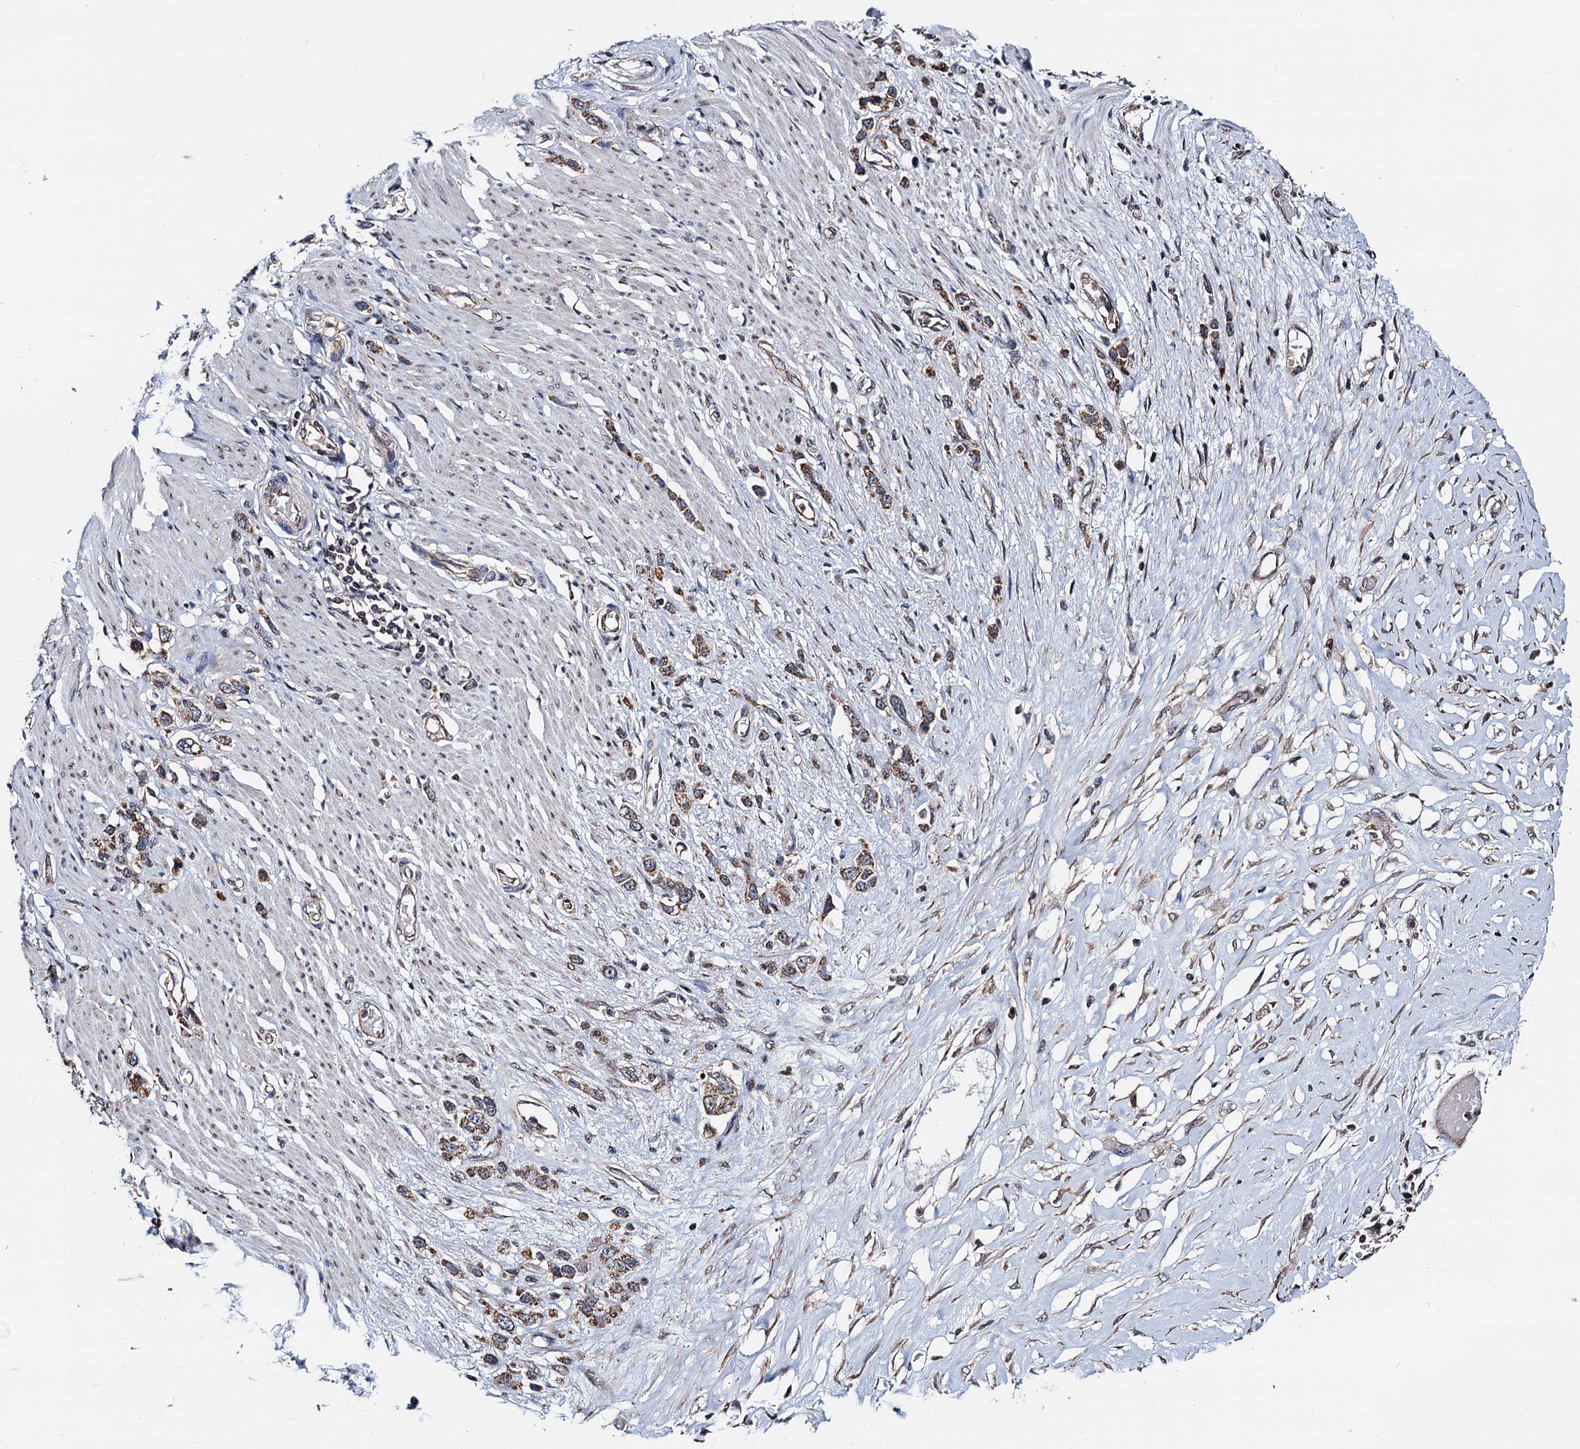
{"staining": {"intensity": "moderate", "quantity": ">75%", "location": "cytoplasmic/membranous"}, "tissue": "stomach cancer", "cell_type": "Tumor cells", "image_type": "cancer", "snomed": [{"axis": "morphology", "description": "Adenocarcinoma, NOS"}, {"axis": "morphology", "description": "Adenocarcinoma, High grade"}, {"axis": "topography", "description": "Stomach, upper"}, {"axis": "topography", "description": "Stomach, lower"}], "caption": "Immunohistochemistry (IHC) (DAB) staining of stomach cancer reveals moderate cytoplasmic/membranous protein expression in about >75% of tumor cells.", "gene": "PTCD3", "patient": {"sex": "female", "age": 65}}